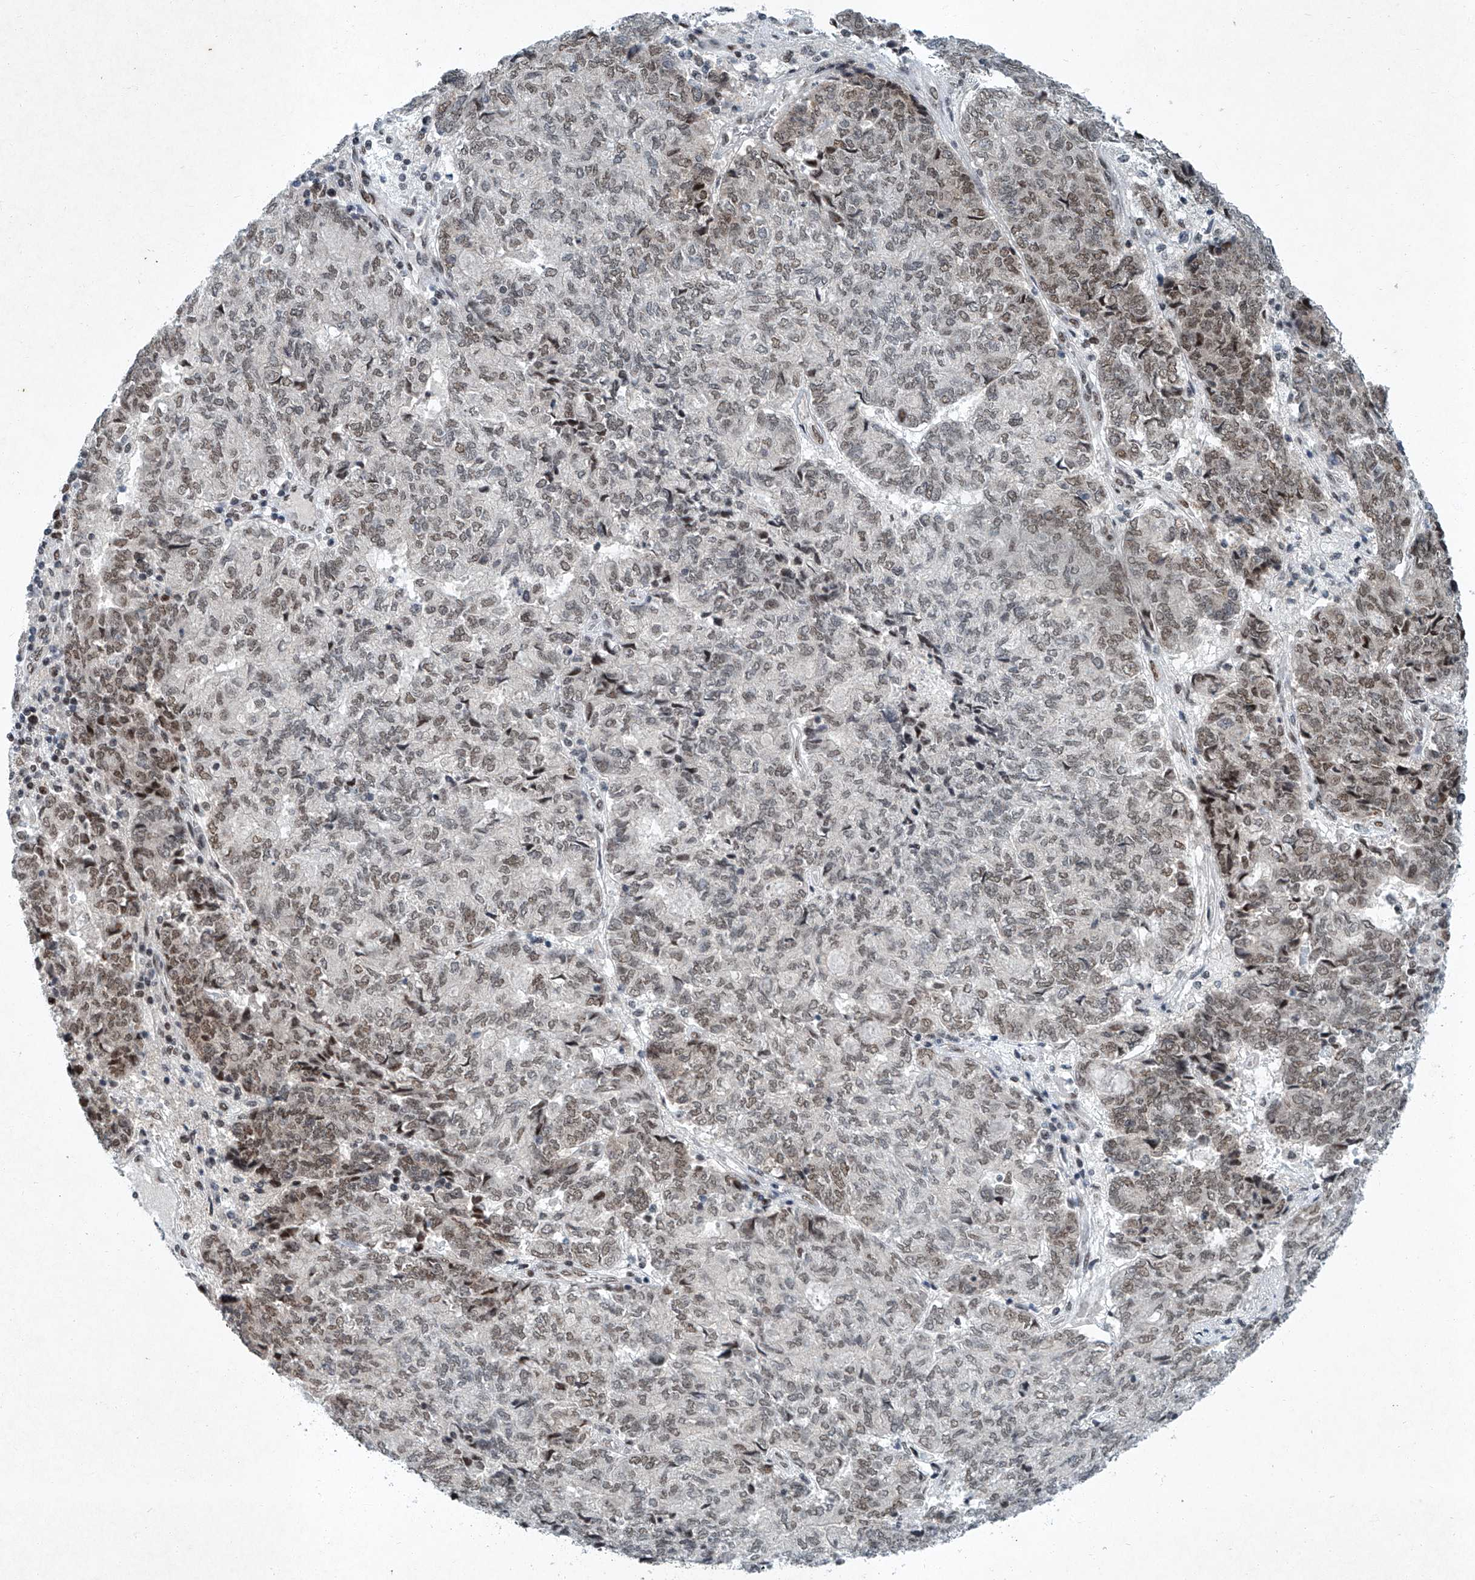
{"staining": {"intensity": "weak", "quantity": ">75%", "location": "nuclear"}, "tissue": "endometrial cancer", "cell_type": "Tumor cells", "image_type": "cancer", "snomed": [{"axis": "morphology", "description": "Adenocarcinoma, NOS"}, {"axis": "topography", "description": "Endometrium"}], "caption": "Protein expression analysis of human endometrial adenocarcinoma reveals weak nuclear staining in approximately >75% of tumor cells. The protein is shown in brown color, while the nuclei are stained blue.", "gene": "TFDP1", "patient": {"sex": "female", "age": 80}}